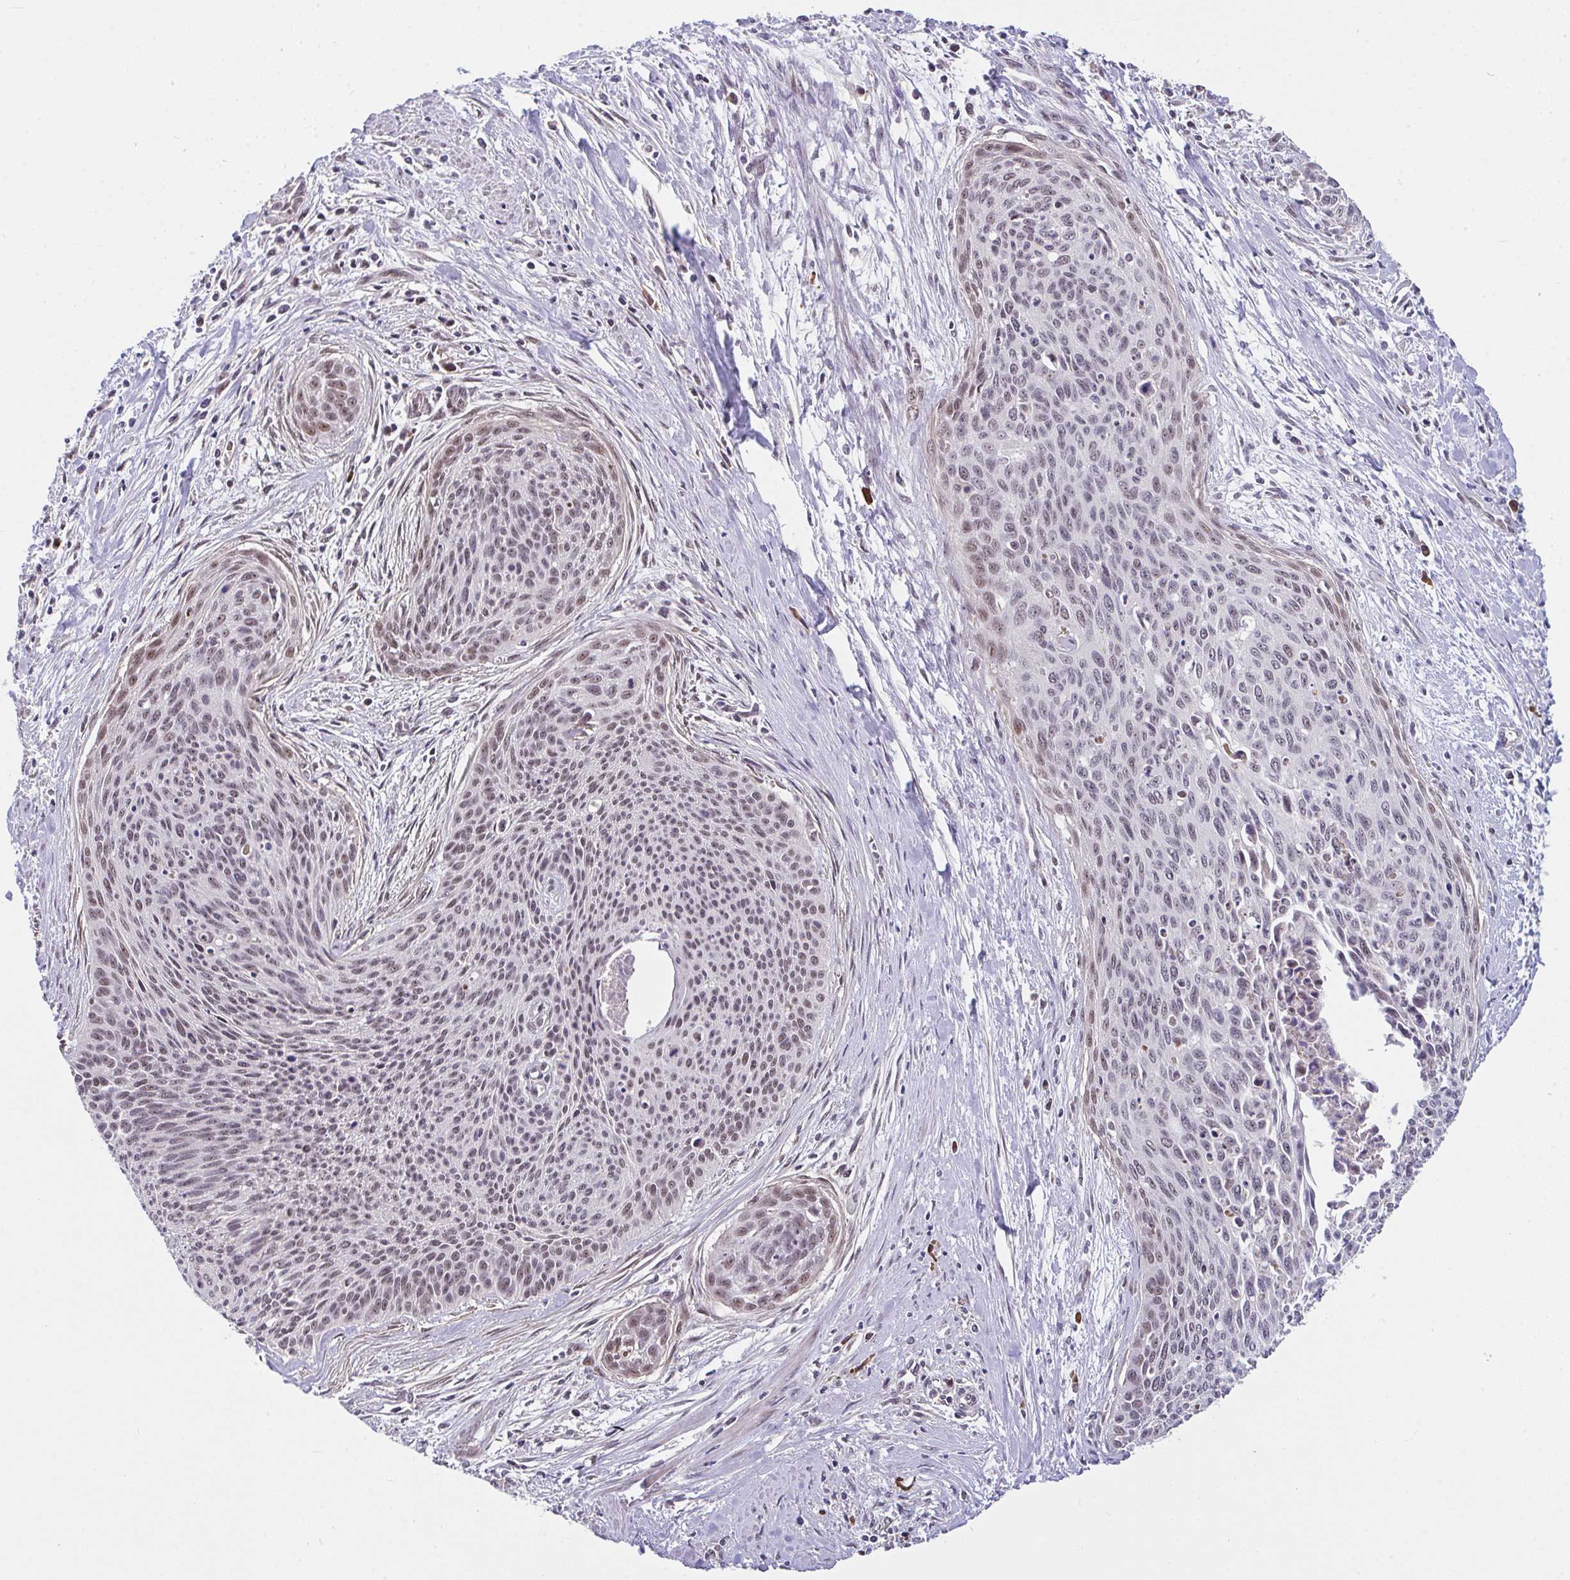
{"staining": {"intensity": "moderate", "quantity": "25%-75%", "location": "nuclear"}, "tissue": "cervical cancer", "cell_type": "Tumor cells", "image_type": "cancer", "snomed": [{"axis": "morphology", "description": "Squamous cell carcinoma, NOS"}, {"axis": "topography", "description": "Cervix"}], "caption": "Immunohistochemical staining of human squamous cell carcinoma (cervical) displays medium levels of moderate nuclear protein expression in approximately 25%-75% of tumor cells.", "gene": "RBBP6", "patient": {"sex": "female", "age": 55}}